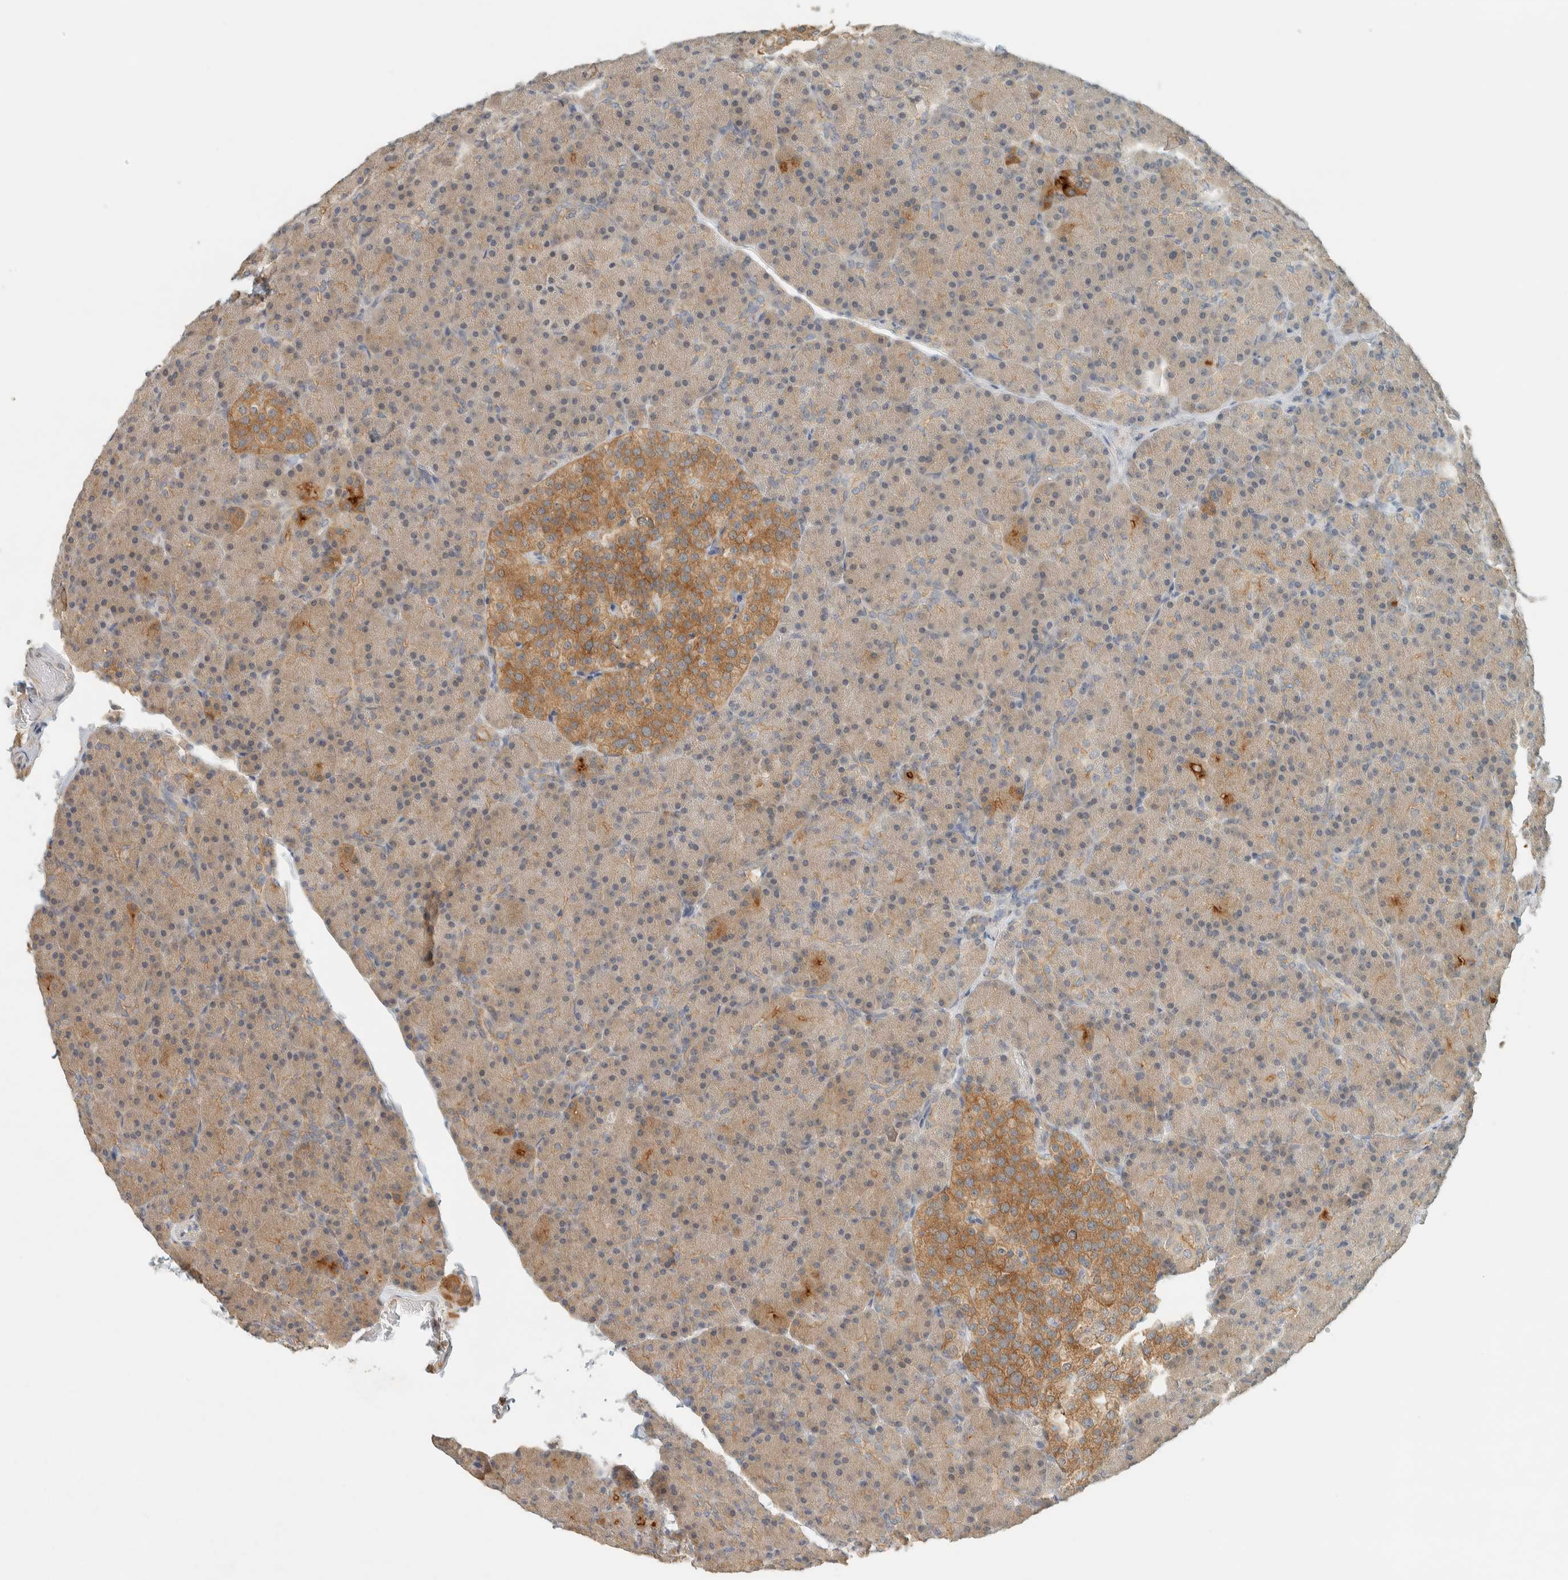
{"staining": {"intensity": "weak", "quantity": "<25%", "location": "cytoplasmic/membranous"}, "tissue": "pancreas", "cell_type": "Exocrine glandular cells", "image_type": "normal", "snomed": [{"axis": "morphology", "description": "Normal tissue, NOS"}, {"axis": "topography", "description": "Pancreas"}], "caption": "A high-resolution photomicrograph shows immunohistochemistry staining of unremarkable pancreas, which demonstrates no significant positivity in exocrine glandular cells.", "gene": "RAB11FIP1", "patient": {"sex": "female", "age": 43}}